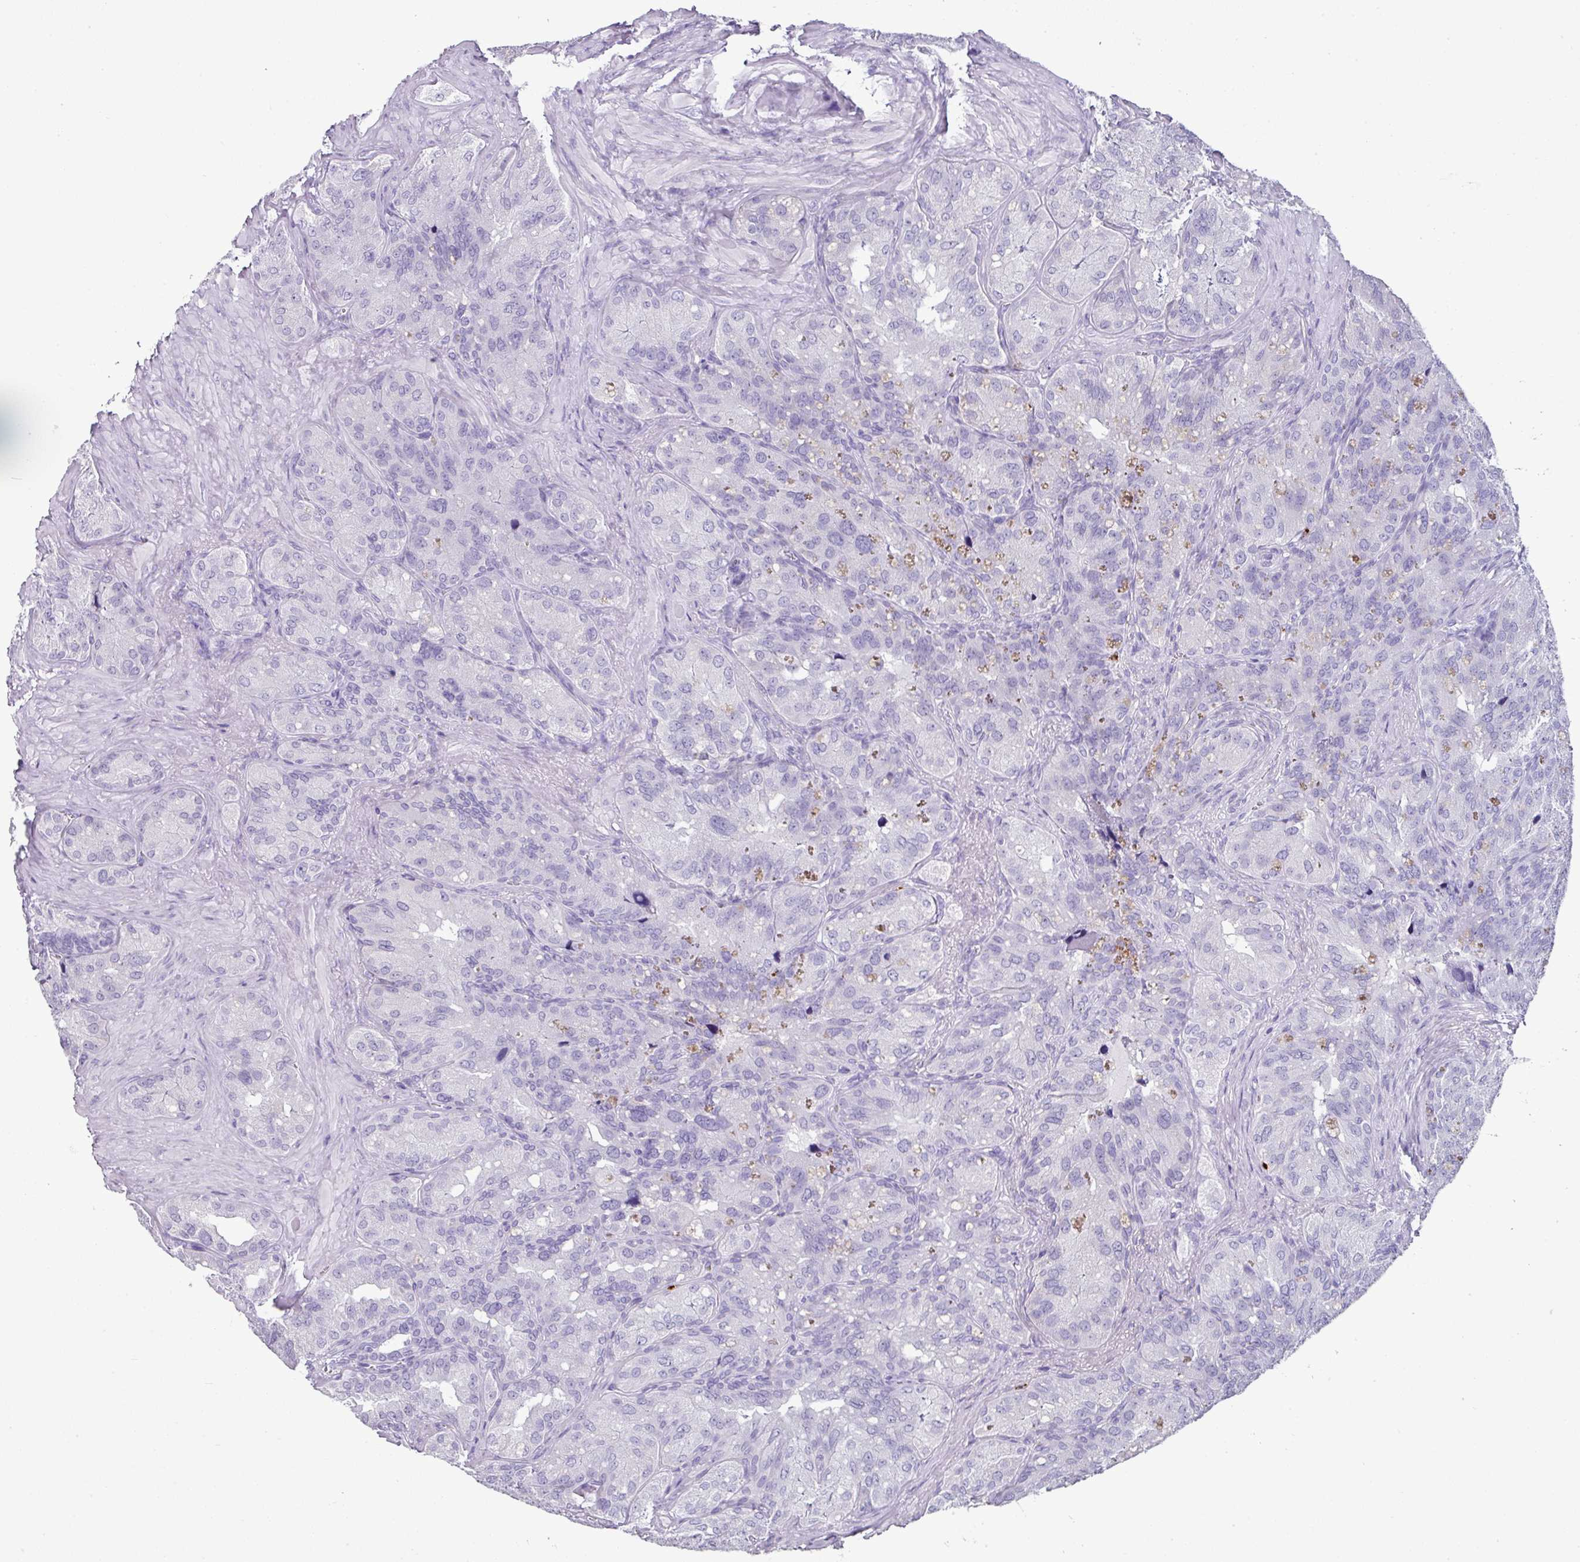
{"staining": {"intensity": "negative", "quantity": "none", "location": "none"}, "tissue": "seminal vesicle", "cell_type": "Glandular cells", "image_type": "normal", "snomed": [{"axis": "morphology", "description": "Normal tissue, NOS"}, {"axis": "topography", "description": "Seminal veicle"}], "caption": "Glandular cells show no significant protein expression in normal seminal vesicle. The staining is performed using DAB (3,3'-diaminobenzidine) brown chromogen with nuclei counter-stained in using hematoxylin.", "gene": "CTSG", "patient": {"sex": "male", "age": 69}}